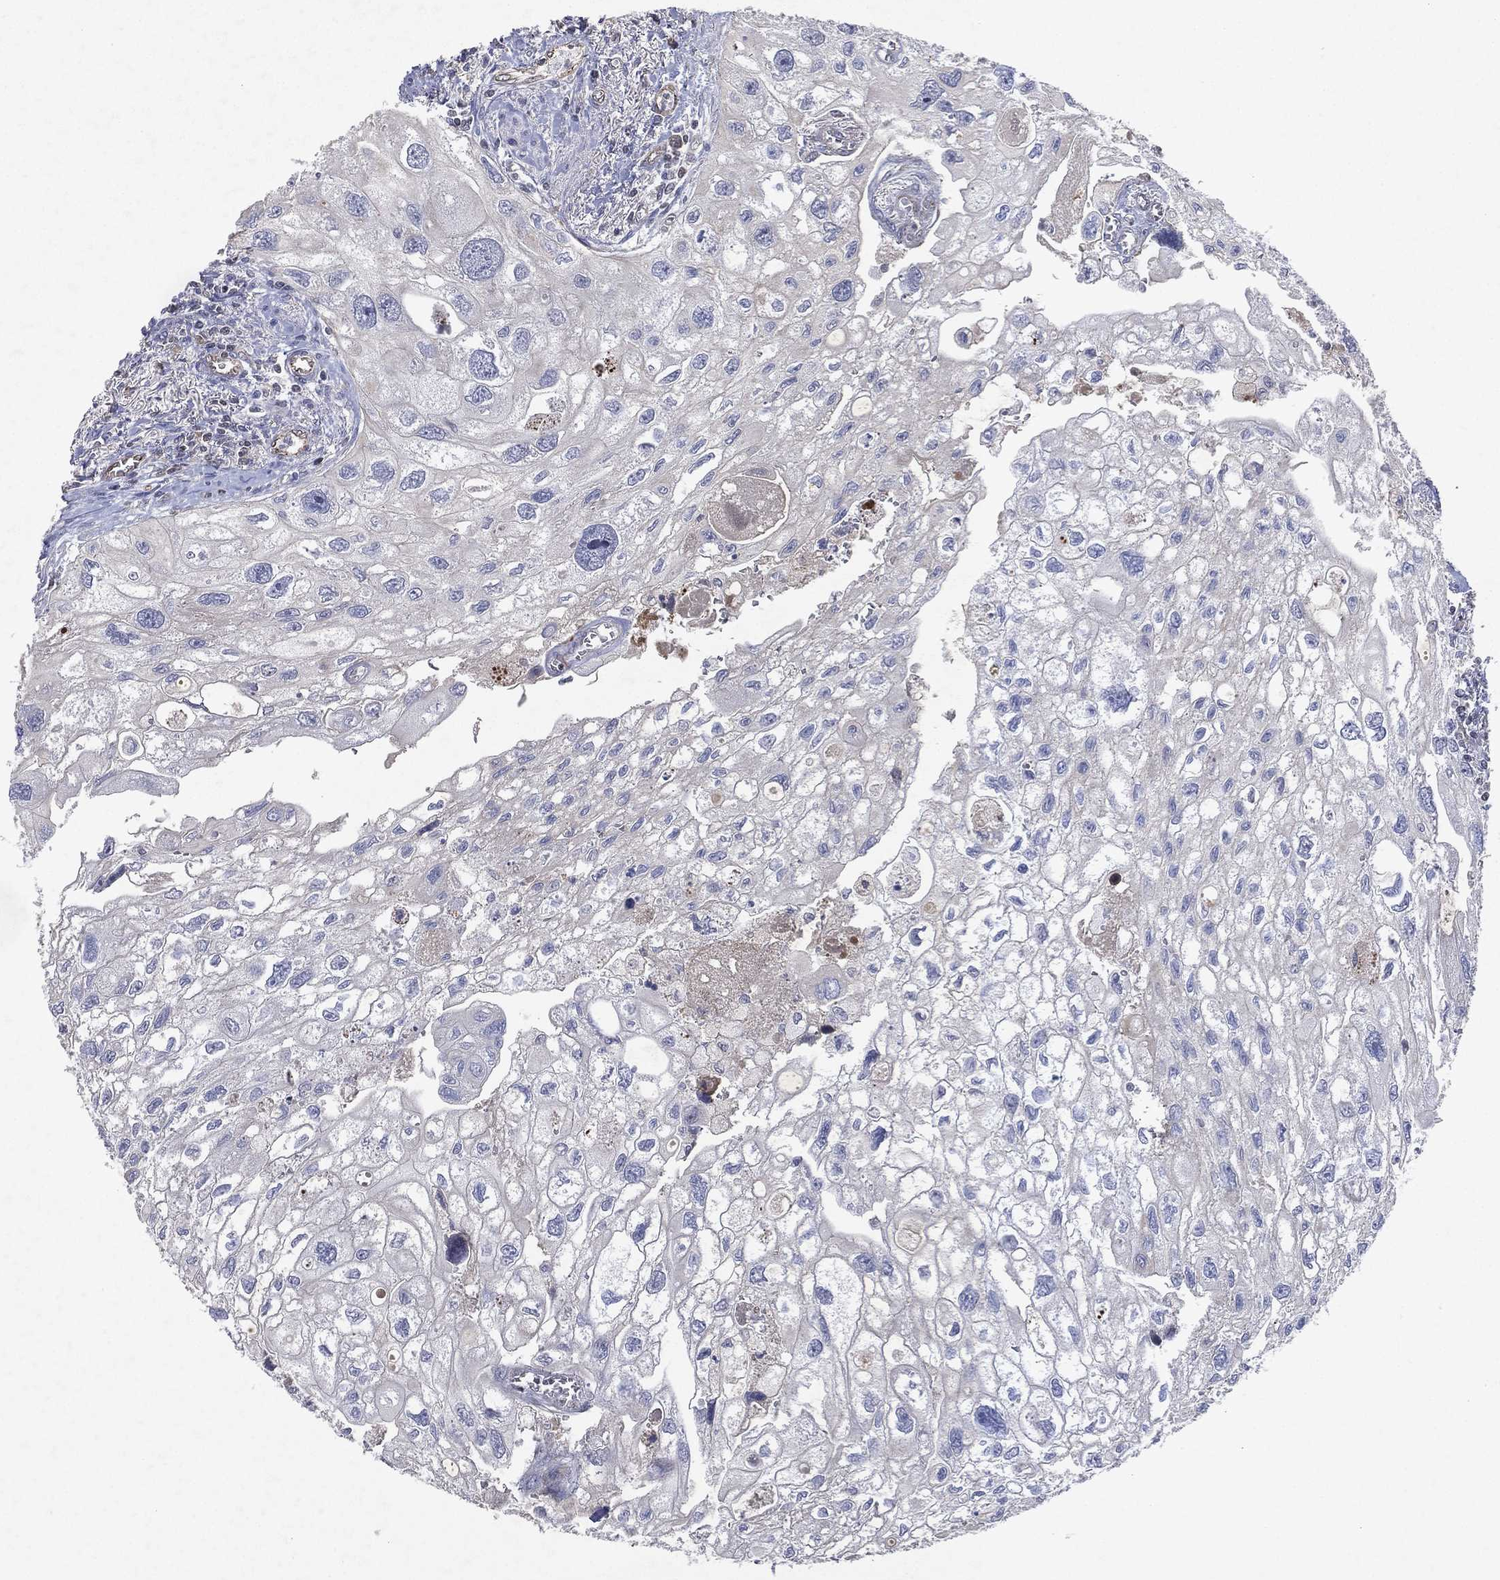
{"staining": {"intensity": "negative", "quantity": "none", "location": "none"}, "tissue": "urothelial cancer", "cell_type": "Tumor cells", "image_type": "cancer", "snomed": [{"axis": "morphology", "description": "Urothelial carcinoma, High grade"}, {"axis": "topography", "description": "Urinary bladder"}], "caption": "Protein analysis of urothelial cancer exhibits no significant expression in tumor cells.", "gene": "FLI1", "patient": {"sex": "male", "age": 59}}